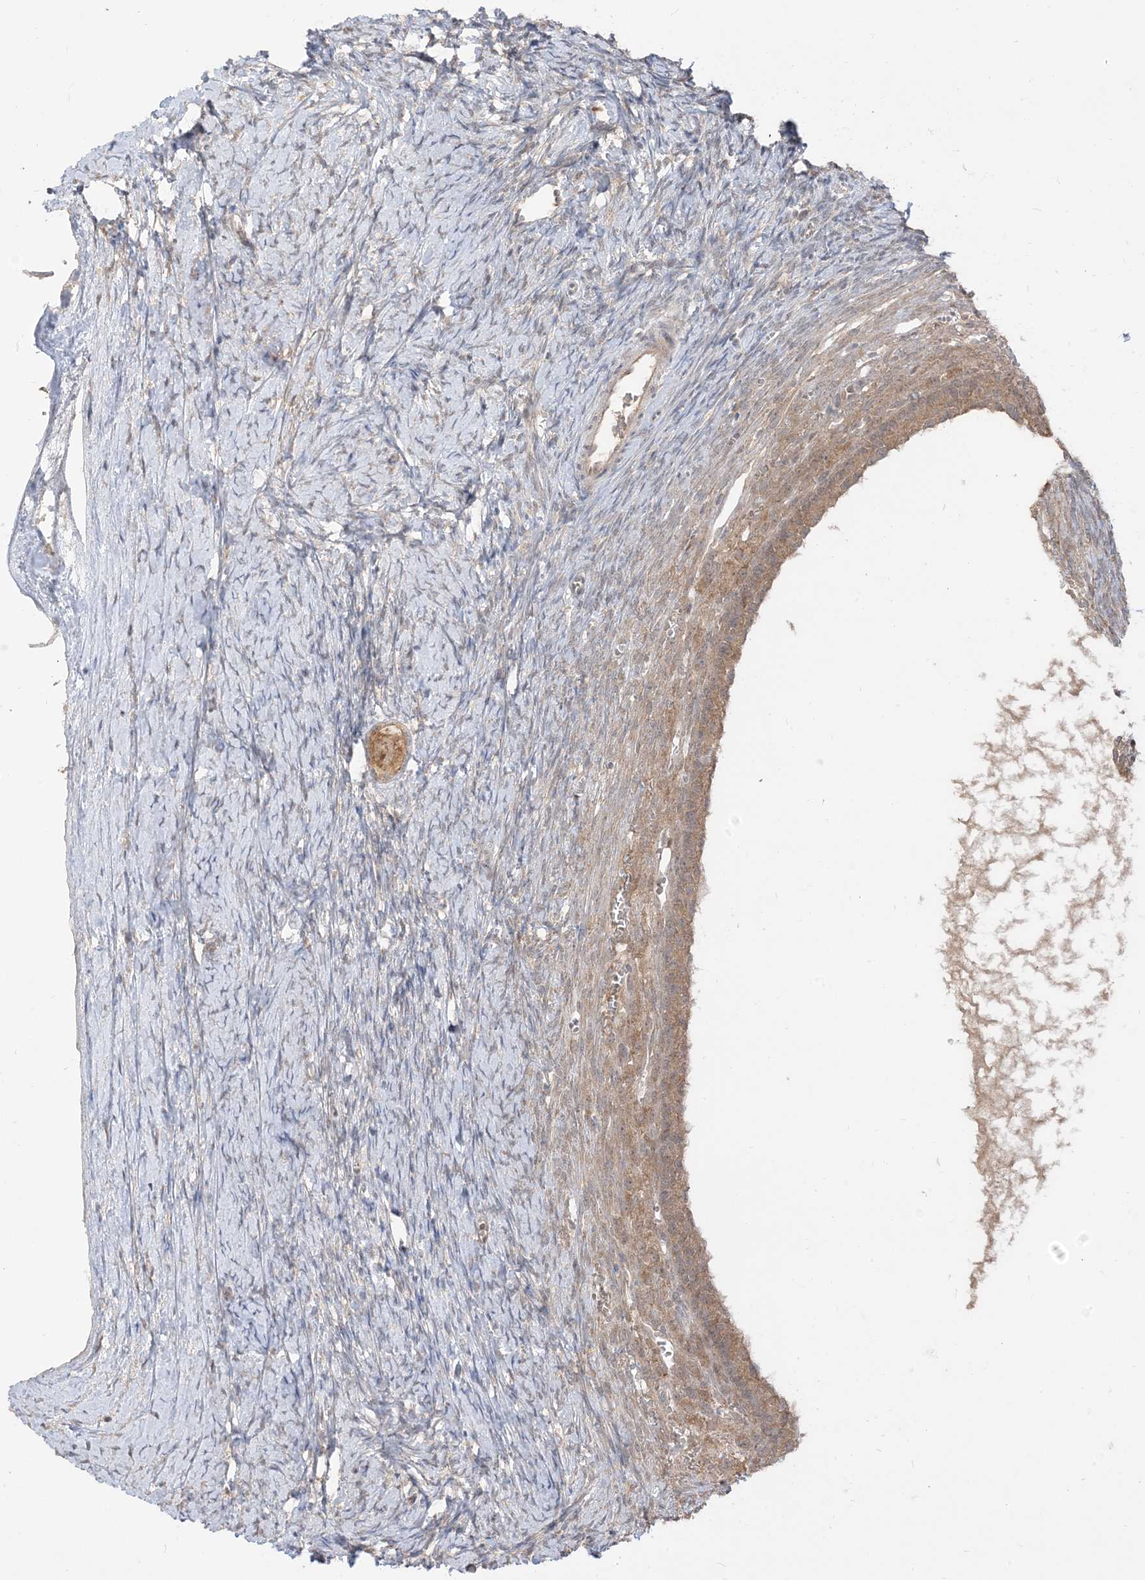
{"staining": {"intensity": "moderate", "quantity": ">75%", "location": "cytoplasmic/membranous"}, "tissue": "ovary", "cell_type": "Follicle cells", "image_type": "normal", "snomed": [{"axis": "morphology", "description": "Normal tissue, NOS"}, {"axis": "morphology", "description": "Developmental malformation"}, {"axis": "topography", "description": "Ovary"}], "caption": "Follicle cells demonstrate moderate cytoplasmic/membranous expression in about >75% of cells in normal ovary.", "gene": "TBCC", "patient": {"sex": "female", "age": 39}}